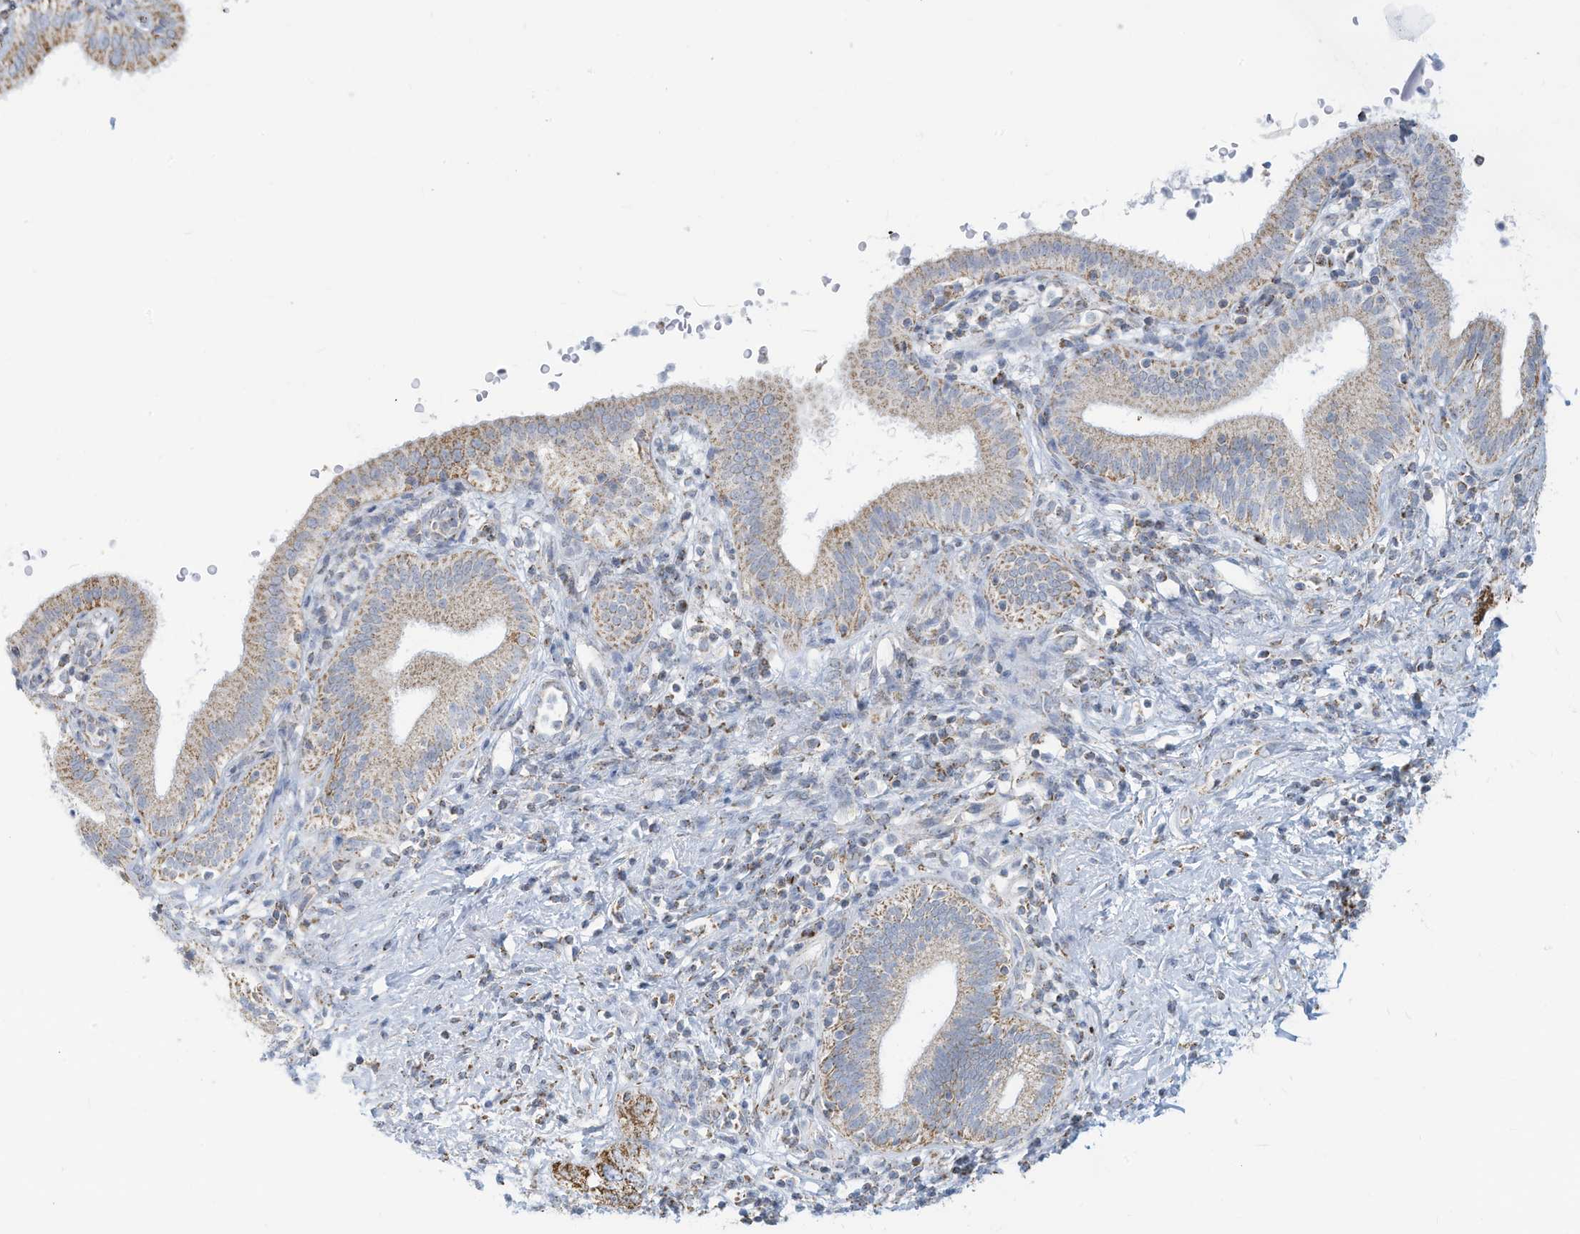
{"staining": {"intensity": "moderate", "quantity": "25%-75%", "location": "cytoplasmic/membranous"}, "tissue": "pancreatic cancer", "cell_type": "Tumor cells", "image_type": "cancer", "snomed": [{"axis": "morphology", "description": "Adenocarcinoma, NOS"}, {"axis": "topography", "description": "Pancreas"}], "caption": "About 25%-75% of tumor cells in human pancreatic cancer (adenocarcinoma) reveal moderate cytoplasmic/membranous protein staining as visualized by brown immunohistochemical staining.", "gene": "NLN", "patient": {"sex": "female", "age": 73}}